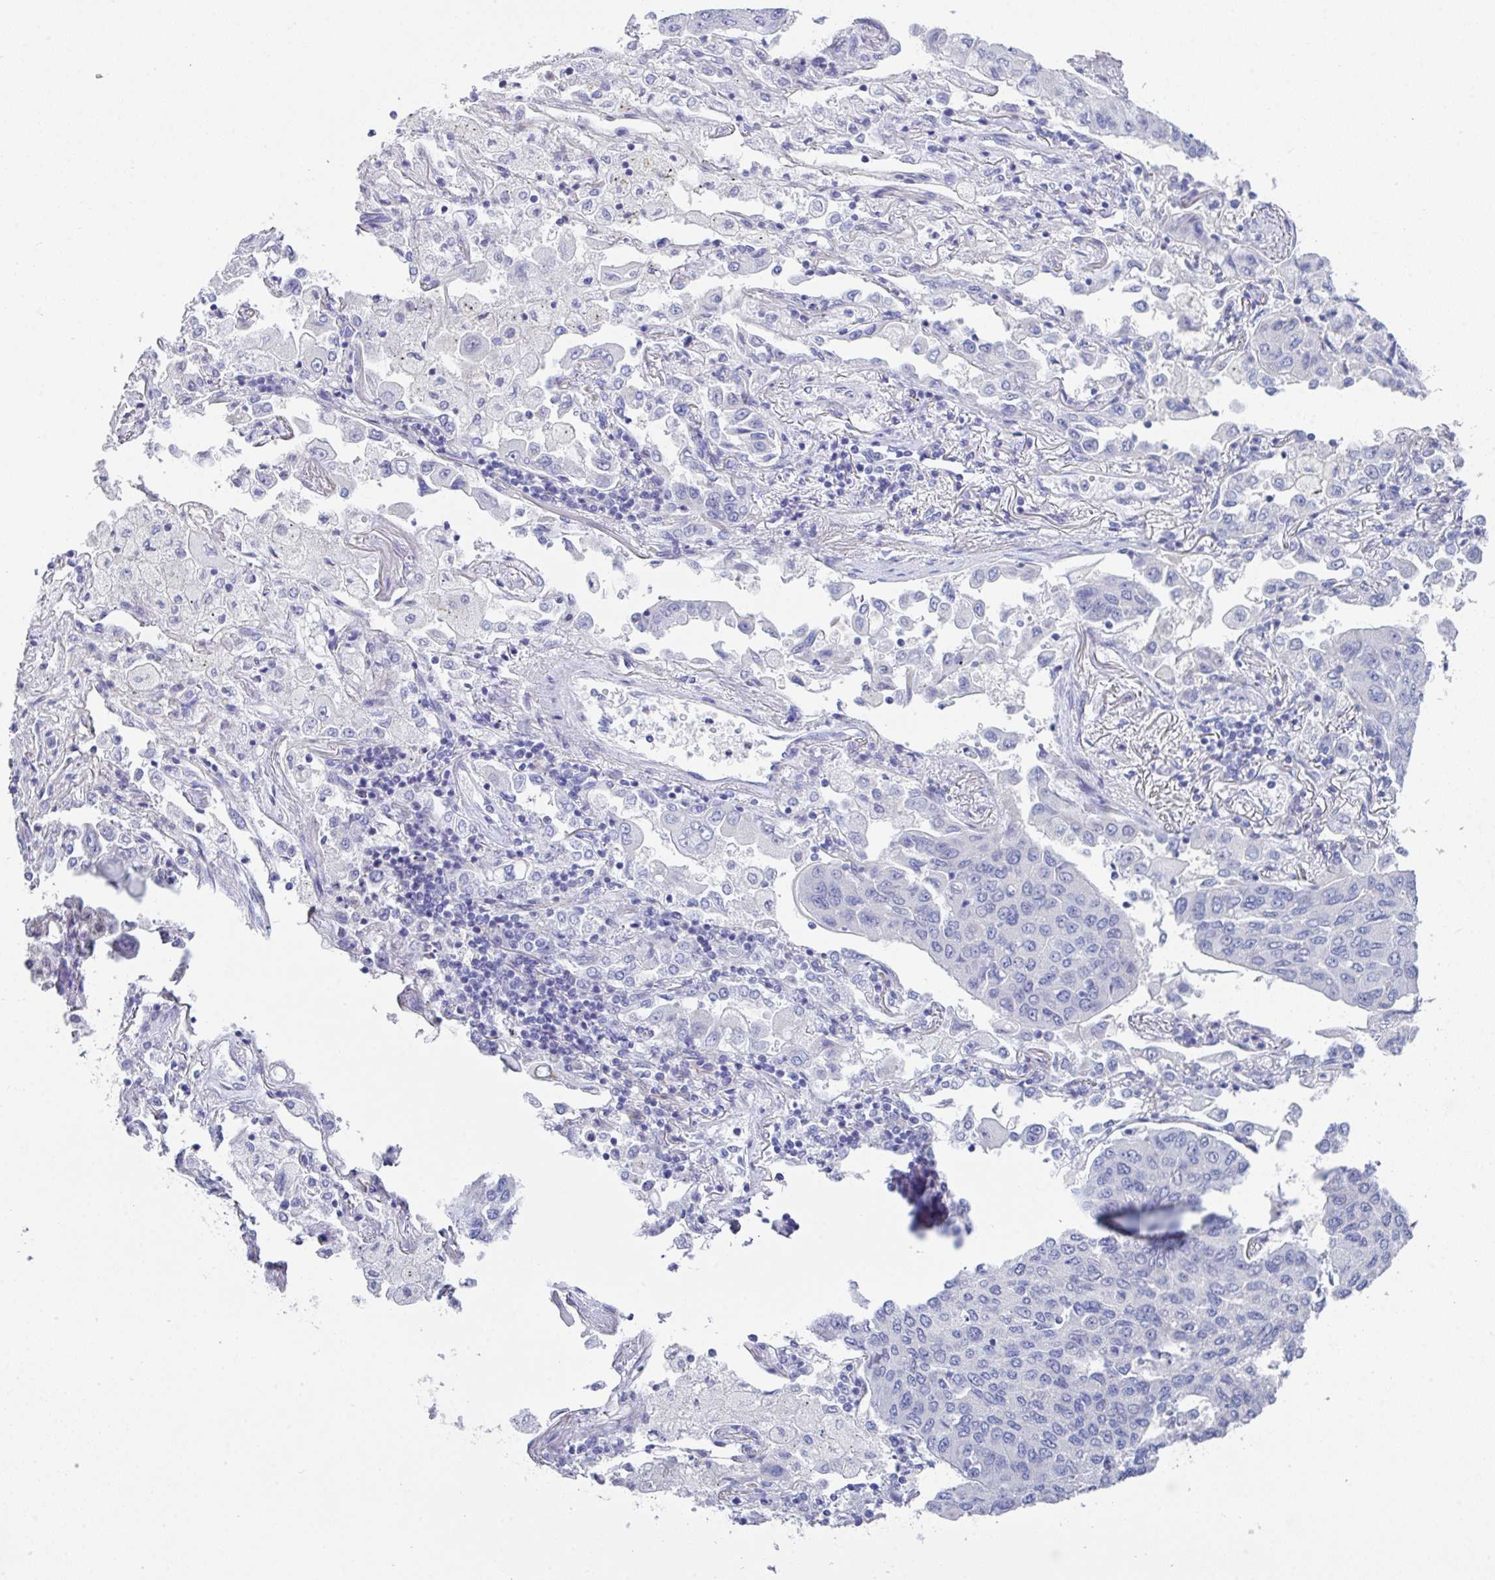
{"staining": {"intensity": "negative", "quantity": "none", "location": "none"}, "tissue": "lung cancer", "cell_type": "Tumor cells", "image_type": "cancer", "snomed": [{"axis": "morphology", "description": "Squamous cell carcinoma, NOS"}, {"axis": "topography", "description": "Lung"}], "caption": "Immunohistochemistry (IHC) micrograph of squamous cell carcinoma (lung) stained for a protein (brown), which shows no expression in tumor cells. The staining is performed using DAB brown chromogen with nuclei counter-stained in using hematoxylin.", "gene": "FBXO47", "patient": {"sex": "male", "age": 74}}